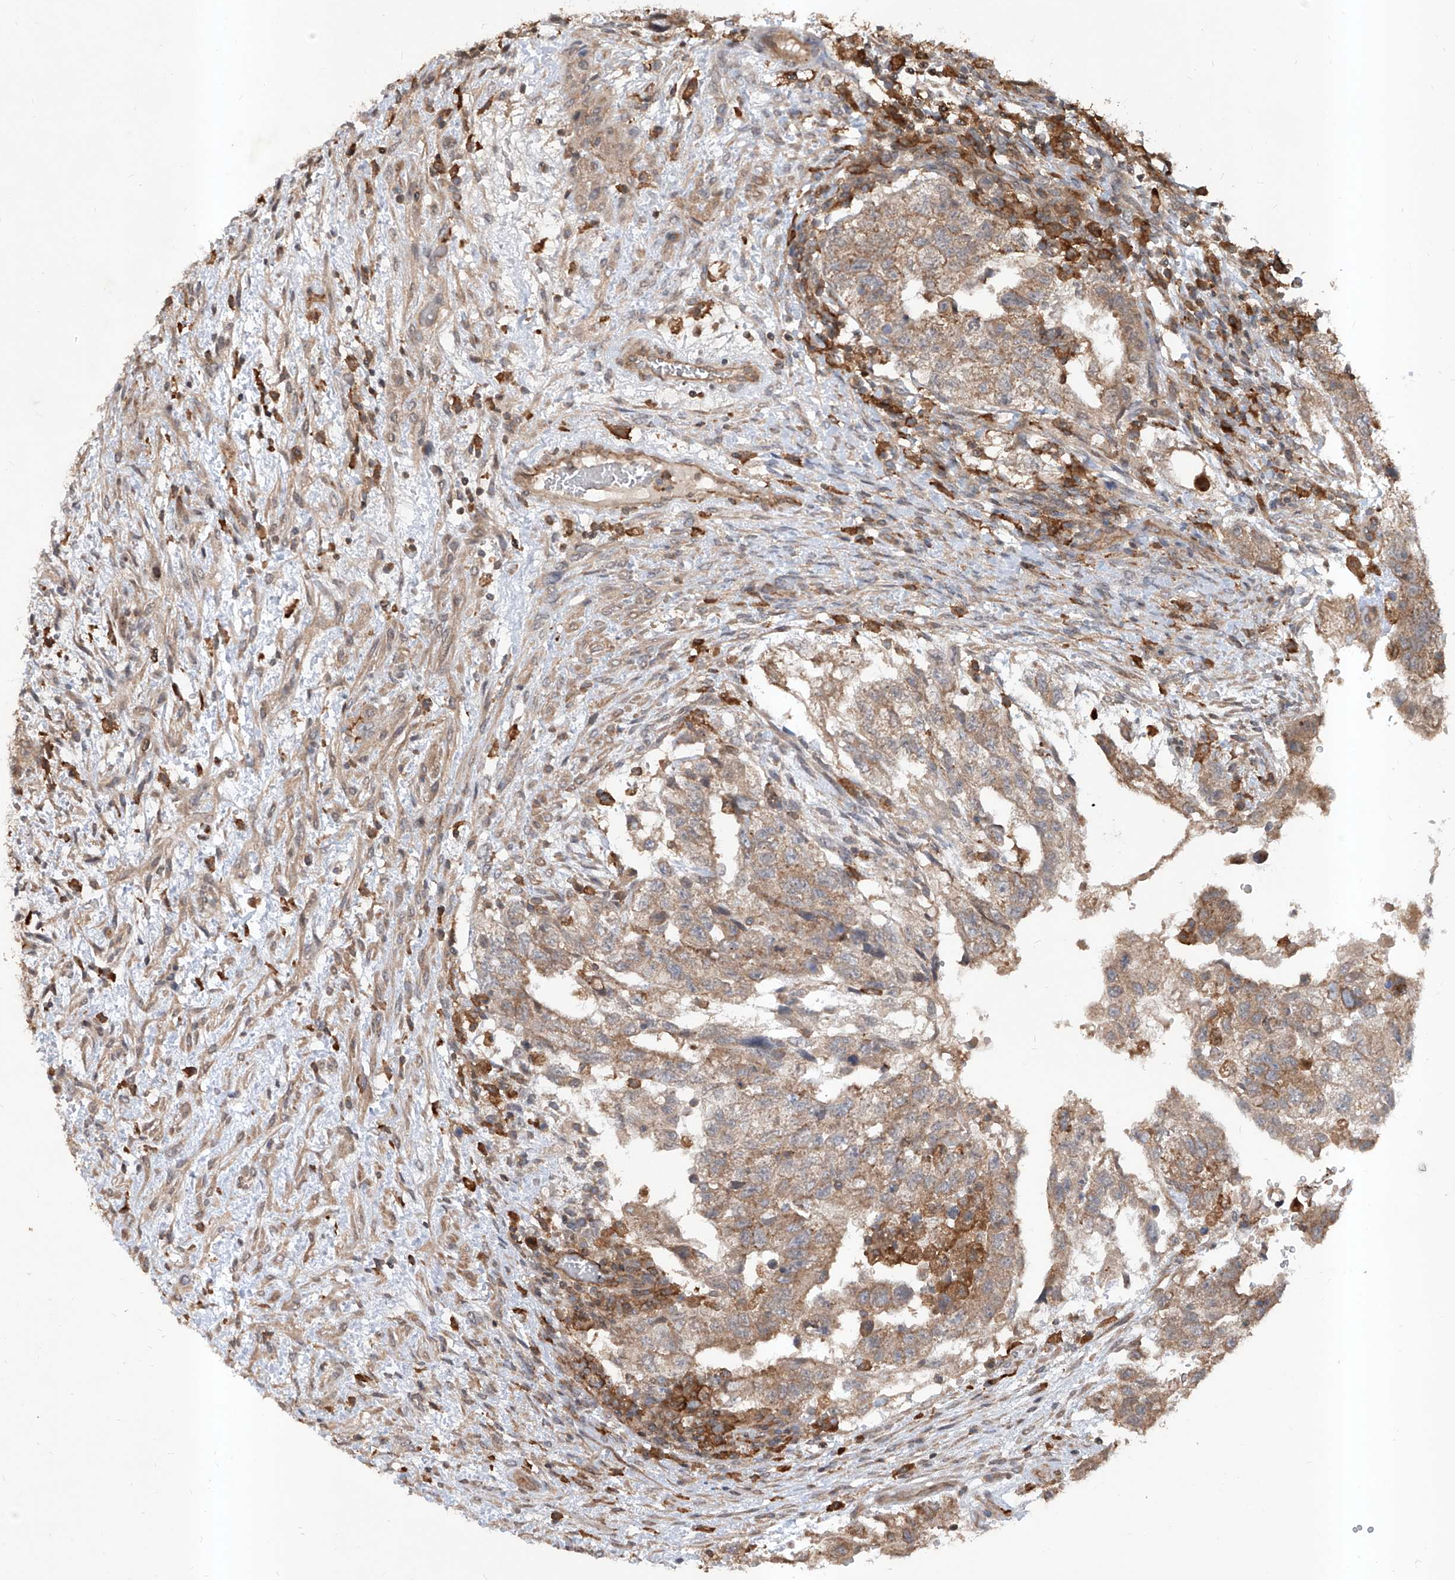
{"staining": {"intensity": "weak", "quantity": ">75%", "location": "cytoplasmic/membranous"}, "tissue": "testis cancer", "cell_type": "Tumor cells", "image_type": "cancer", "snomed": [{"axis": "morphology", "description": "Carcinoma, Embryonal, NOS"}, {"axis": "topography", "description": "Testis"}], "caption": "A brown stain shows weak cytoplasmic/membranous staining of a protein in embryonal carcinoma (testis) tumor cells. The staining is performed using DAB brown chromogen to label protein expression. The nuclei are counter-stained blue using hematoxylin.", "gene": "HOXC8", "patient": {"sex": "male", "age": 36}}